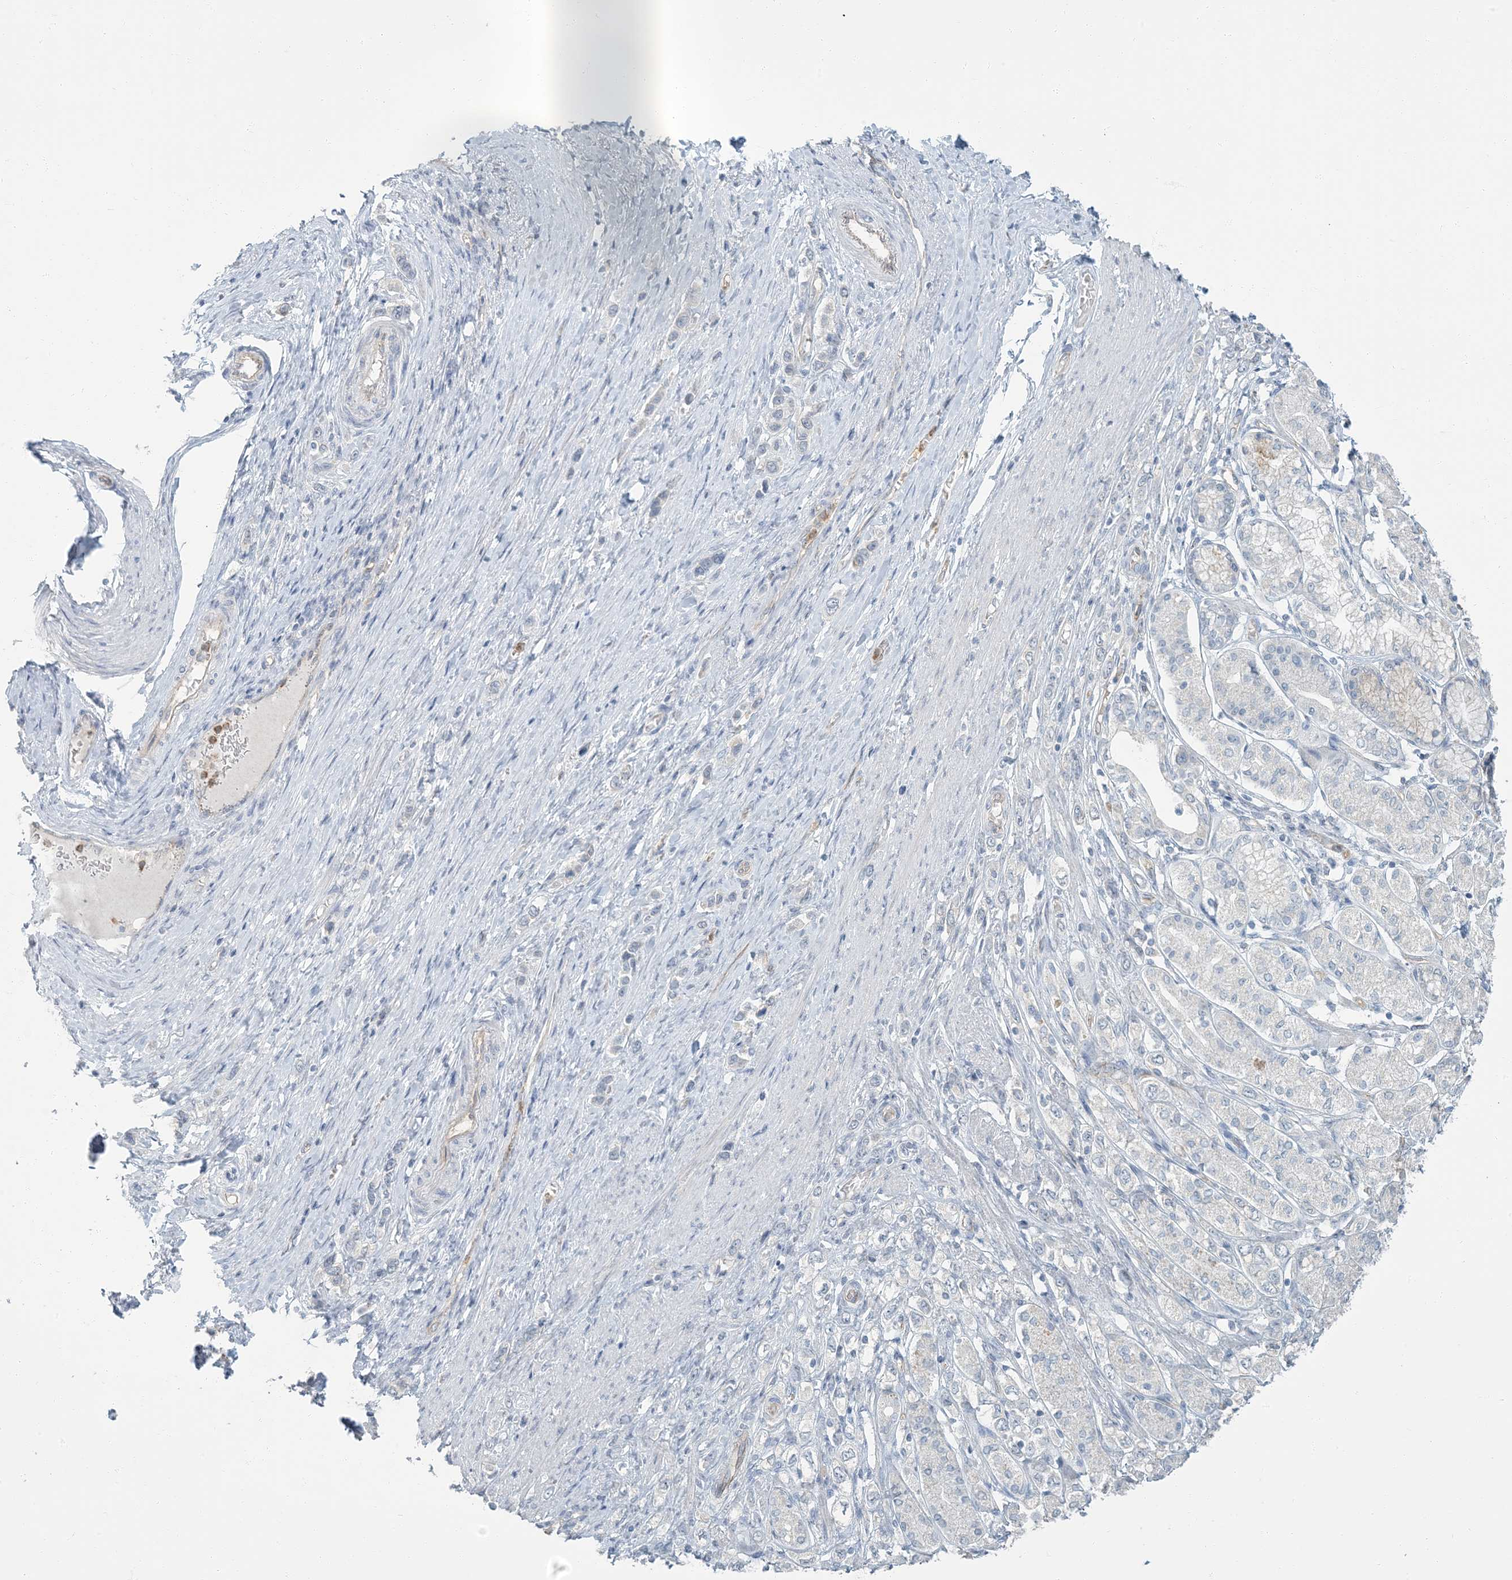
{"staining": {"intensity": "negative", "quantity": "none", "location": "none"}, "tissue": "stomach cancer", "cell_type": "Tumor cells", "image_type": "cancer", "snomed": [{"axis": "morphology", "description": "Adenocarcinoma, NOS"}, {"axis": "topography", "description": "Stomach"}], "caption": "Tumor cells show no significant expression in stomach cancer.", "gene": "EPHA4", "patient": {"sex": "female", "age": 65}}